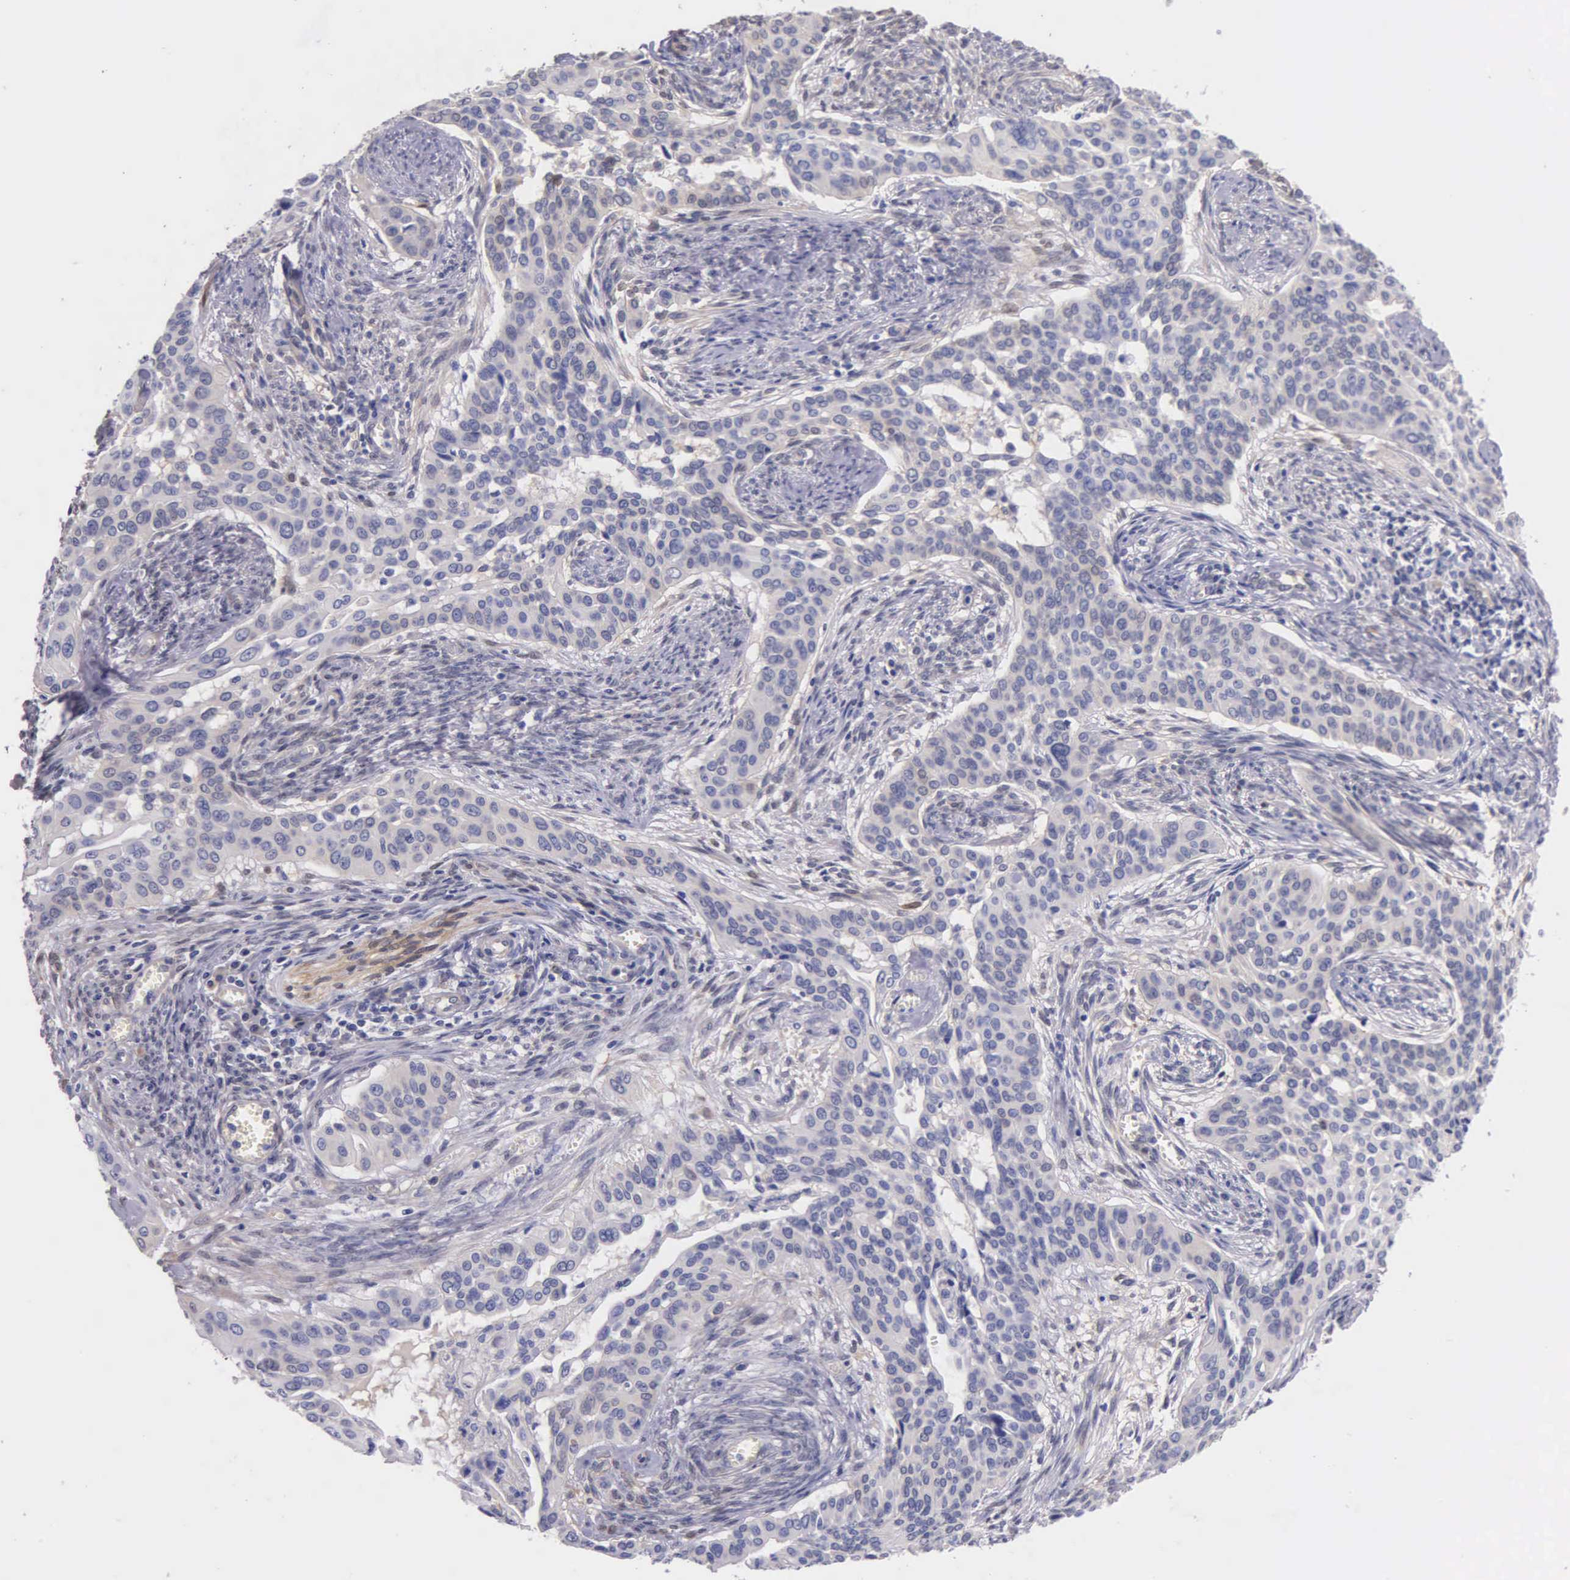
{"staining": {"intensity": "negative", "quantity": "none", "location": "none"}, "tissue": "cervical cancer", "cell_type": "Tumor cells", "image_type": "cancer", "snomed": [{"axis": "morphology", "description": "Squamous cell carcinoma, NOS"}, {"axis": "topography", "description": "Cervix"}], "caption": "DAB (3,3'-diaminobenzidine) immunohistochemical staining of cervical squamous cell carcinoma reveals no significant expression in tumor cells.", "gene": "GSTT2", "patient": {"sex": "female", "age": 34}}